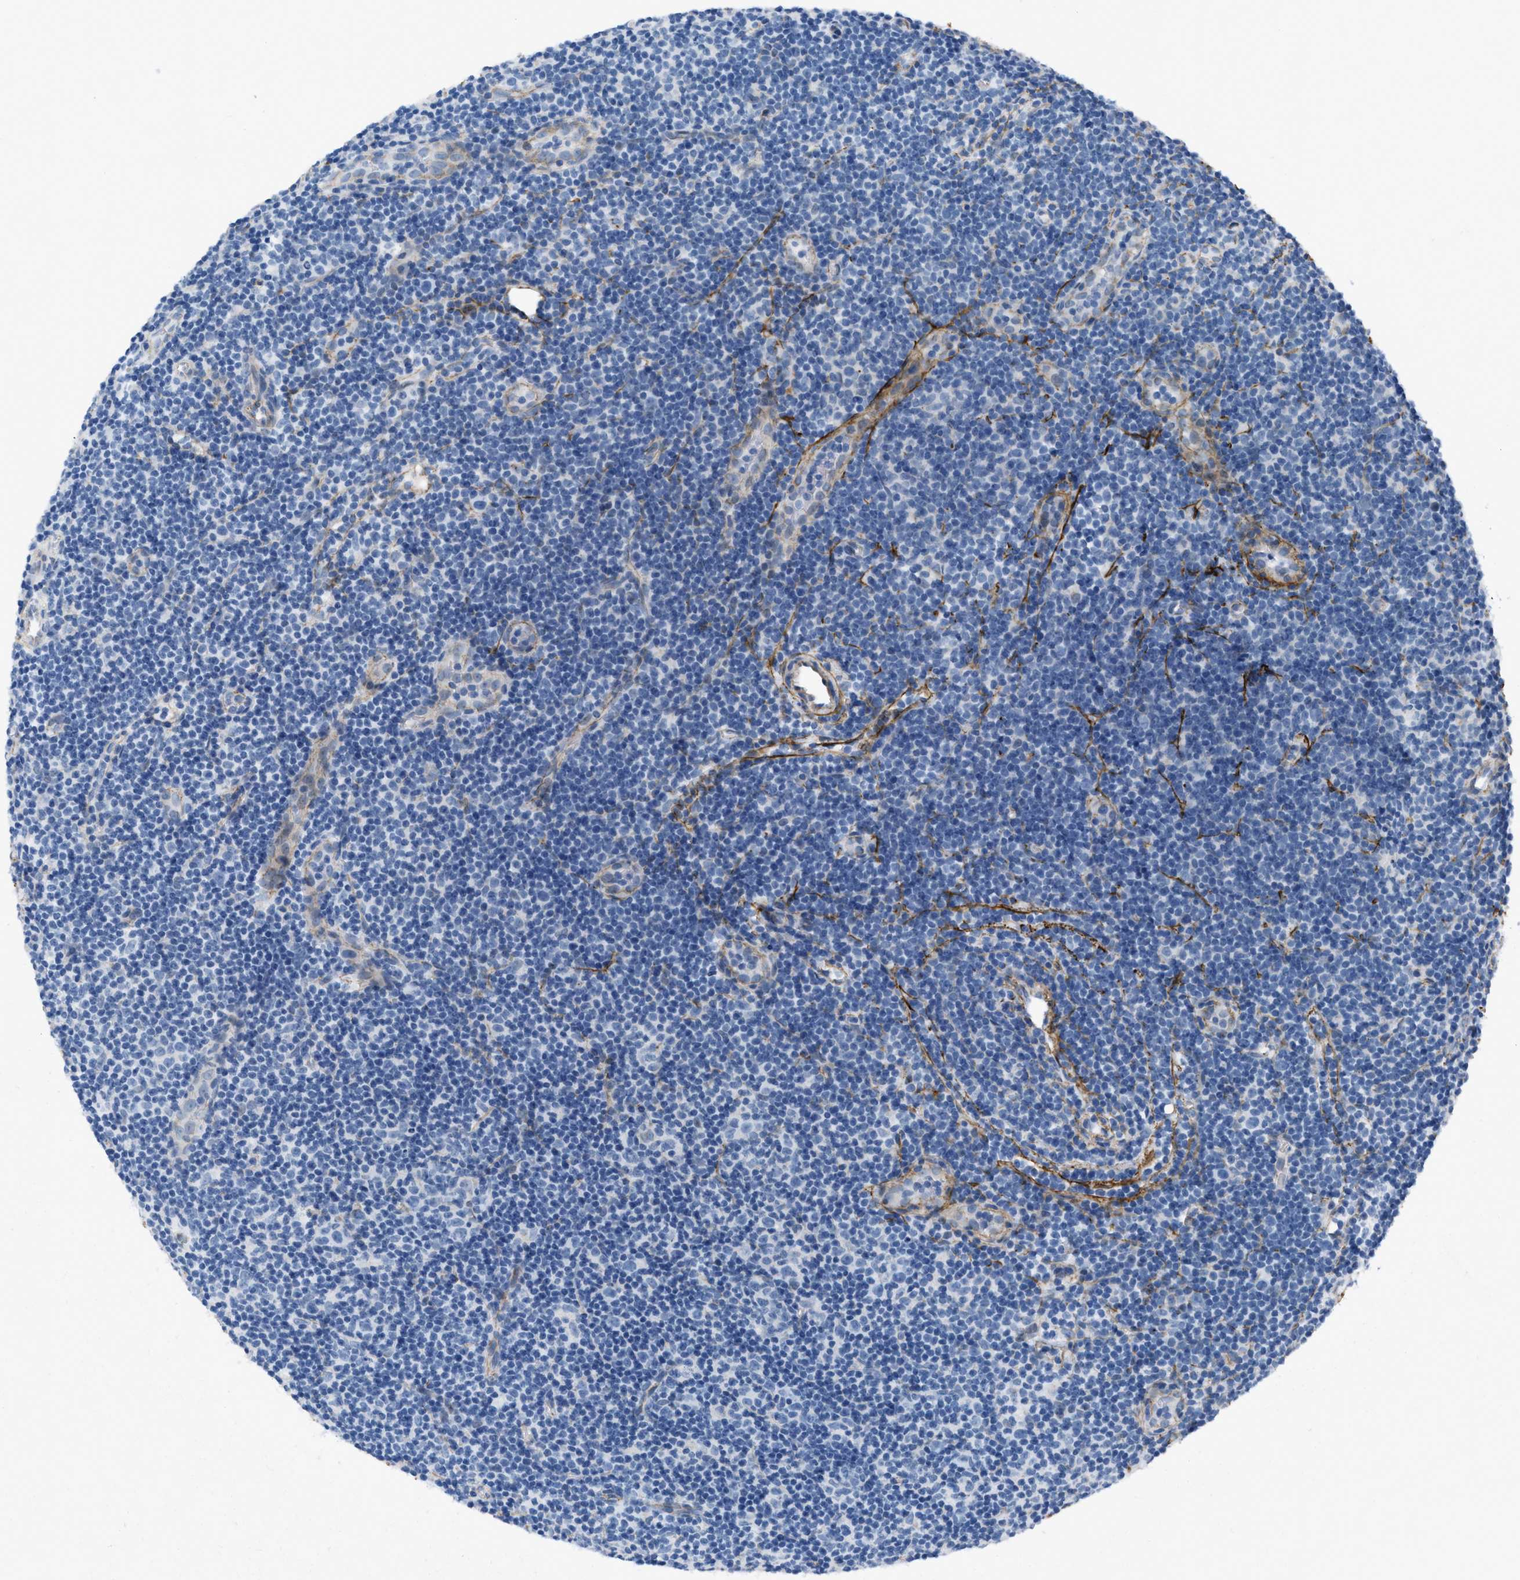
{"staining": {"intensity": "negative", "quantity": "none", "location": "none"}, "tissue": "lymphoma", "cell_type": "Tumor cells", "image_type": "cancer", "snomed": [{"axis": "morphology", "description": "Malignant lymphoma, non-Hodgkin's type, Low grade"}, {"axis": "topography", "description": "Lymph node"}], "caption": "A micrograph of lymphoma stained for a protein exhibits no brown staining in tumor cells.", "gene": "FBN1", "patient": {"sex": "male", "age": 83}}